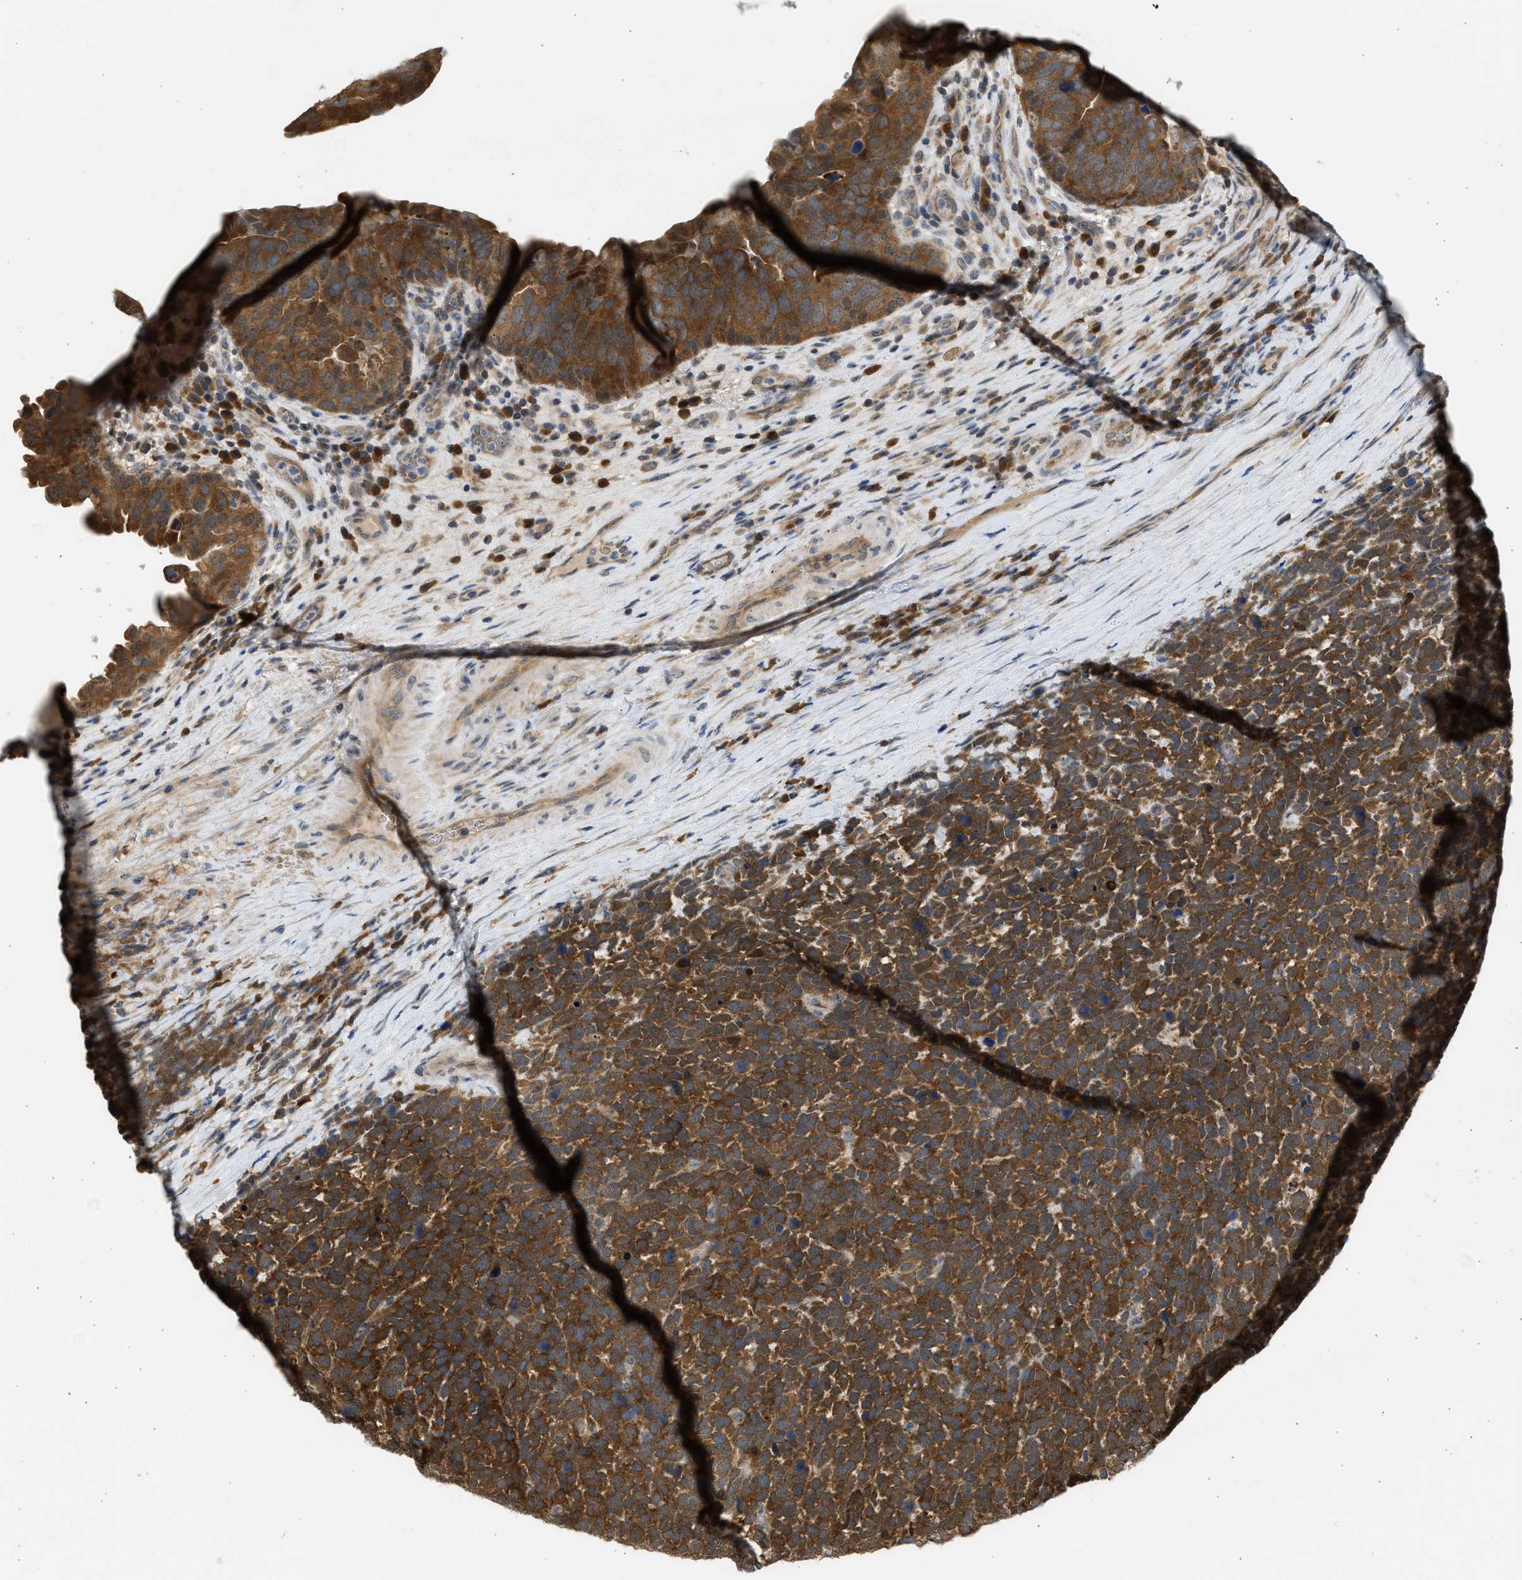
{"staining": {"intensity": "strong", "quantity": ">75%", "location": "cytoplasmic/membranous"}, "tissue": "urothelial cancer", "cell_type": "Tumor cells", "image_type": "cancer", "snomed": [{"axis": "morphology", "description": "Urothelial carcinoma, High grade"}, {"axis": "topography", "description": "Urinary bladder"}], "caption": "A high amount of strong cytoplasmic/membranous staining is identified in approximately >75% of tumor cells in high-grade urothelial carcinoma tissue. Using DAB (brown) and hematoxylin (blue) stains, captured at high magnification using brightfield microscopy.", "gene": "MAPK7", "patient": {"sex": "female", "age": 82}}